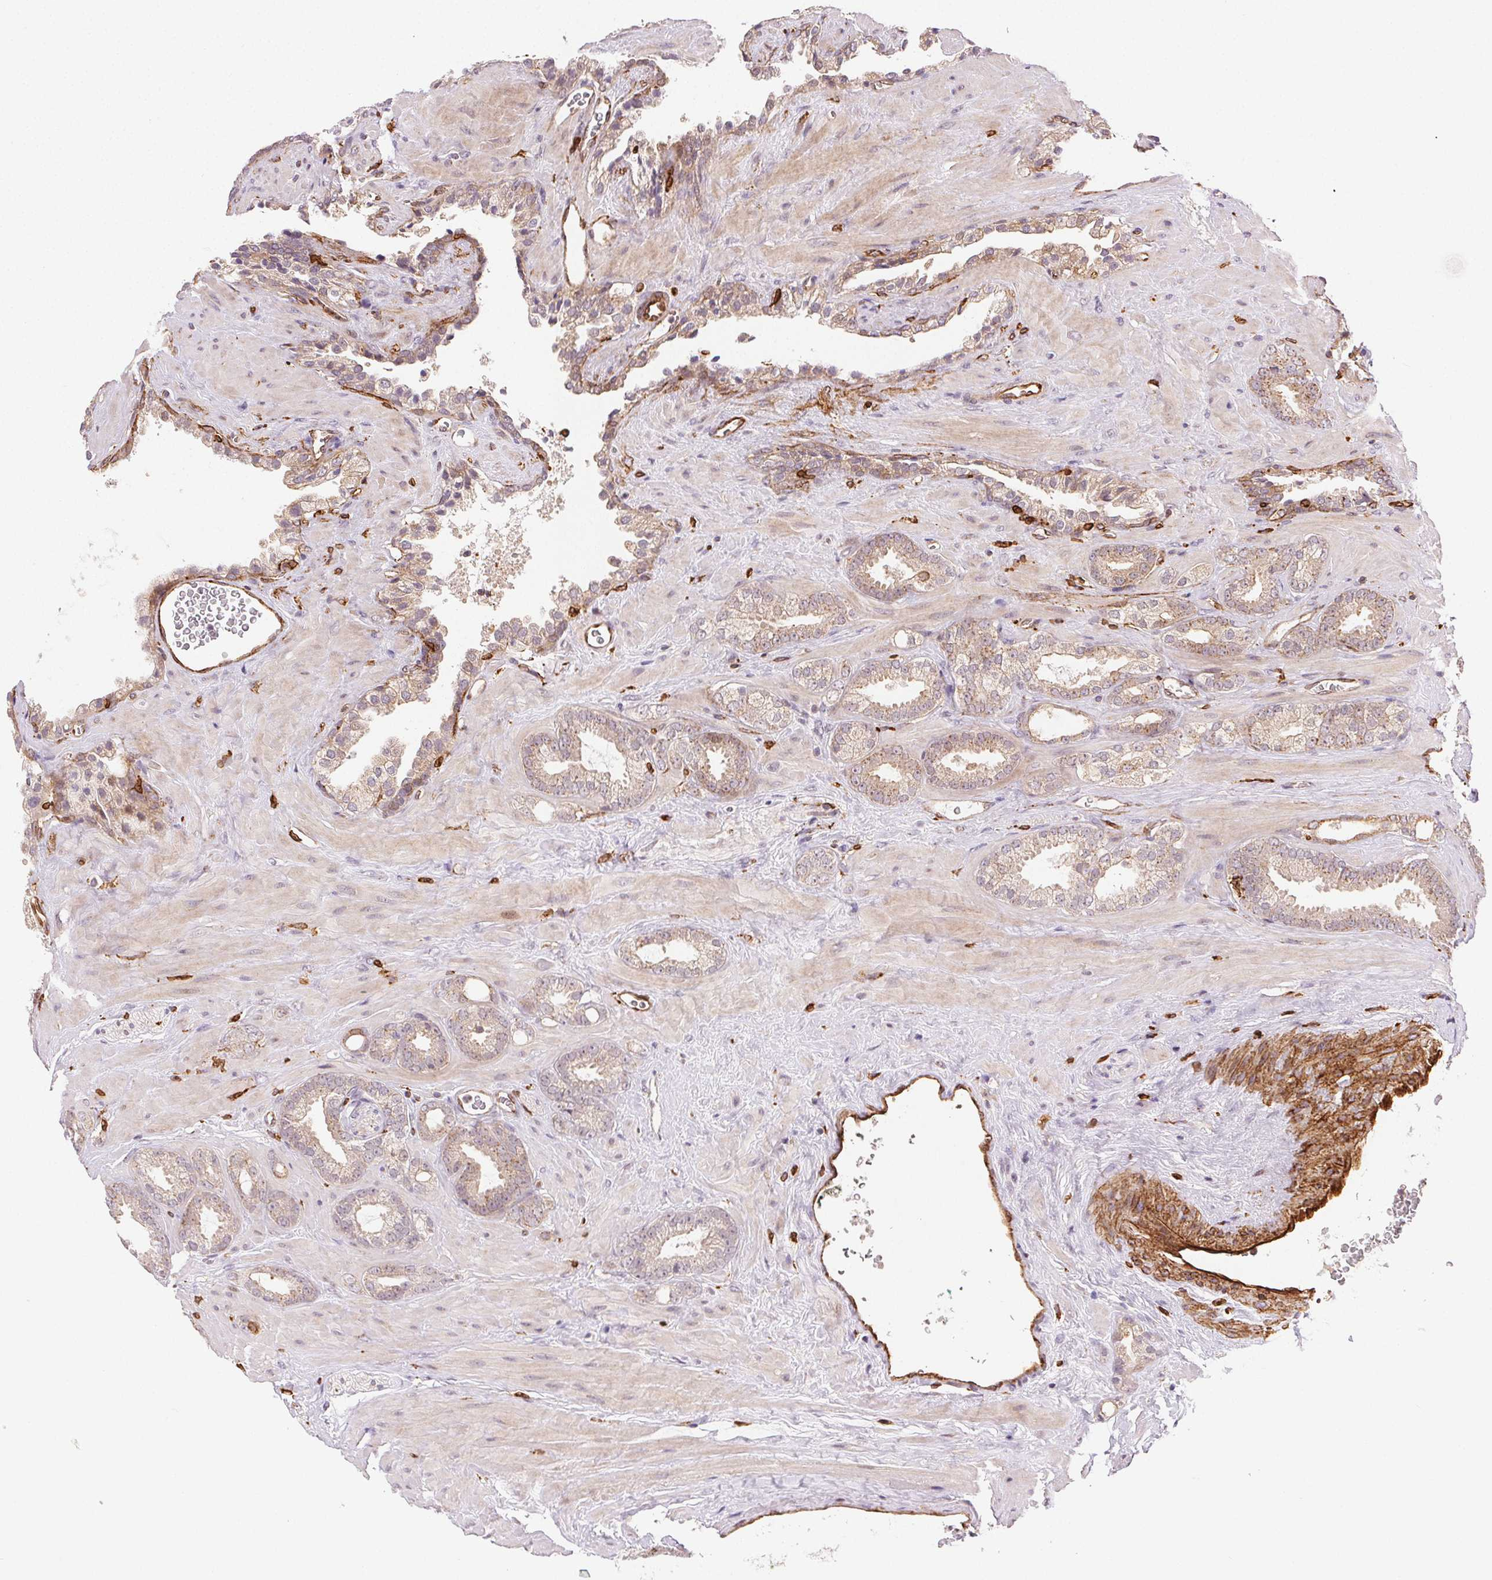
{"staining": {"intensity": "weak", "quantity": ">75%", "location": "cytoplasmic/membranous"}, "tissue": "prostate cancer", "cell_type": "Tumor cells", "image_type": "cancer", "snomed": [{"axis": "morphology", "description": "Adenocarcinoma, Low grade"}, {"axis": "topography", "description": "Prostate"}], "caption": "An immunohistochemistry (IHC) histopathology image of neoplastic tissue is shown. Protein staining in brown labels weak cytoplasmic/membranous positivity in prostate cancer within tumor cells. (DAB (3,3'-diaminobenzidine) = brown stain, brightfield microscopy at high magnification).", "gene": "RNASET2", "patient": {"sex": "male", "age": 62}}